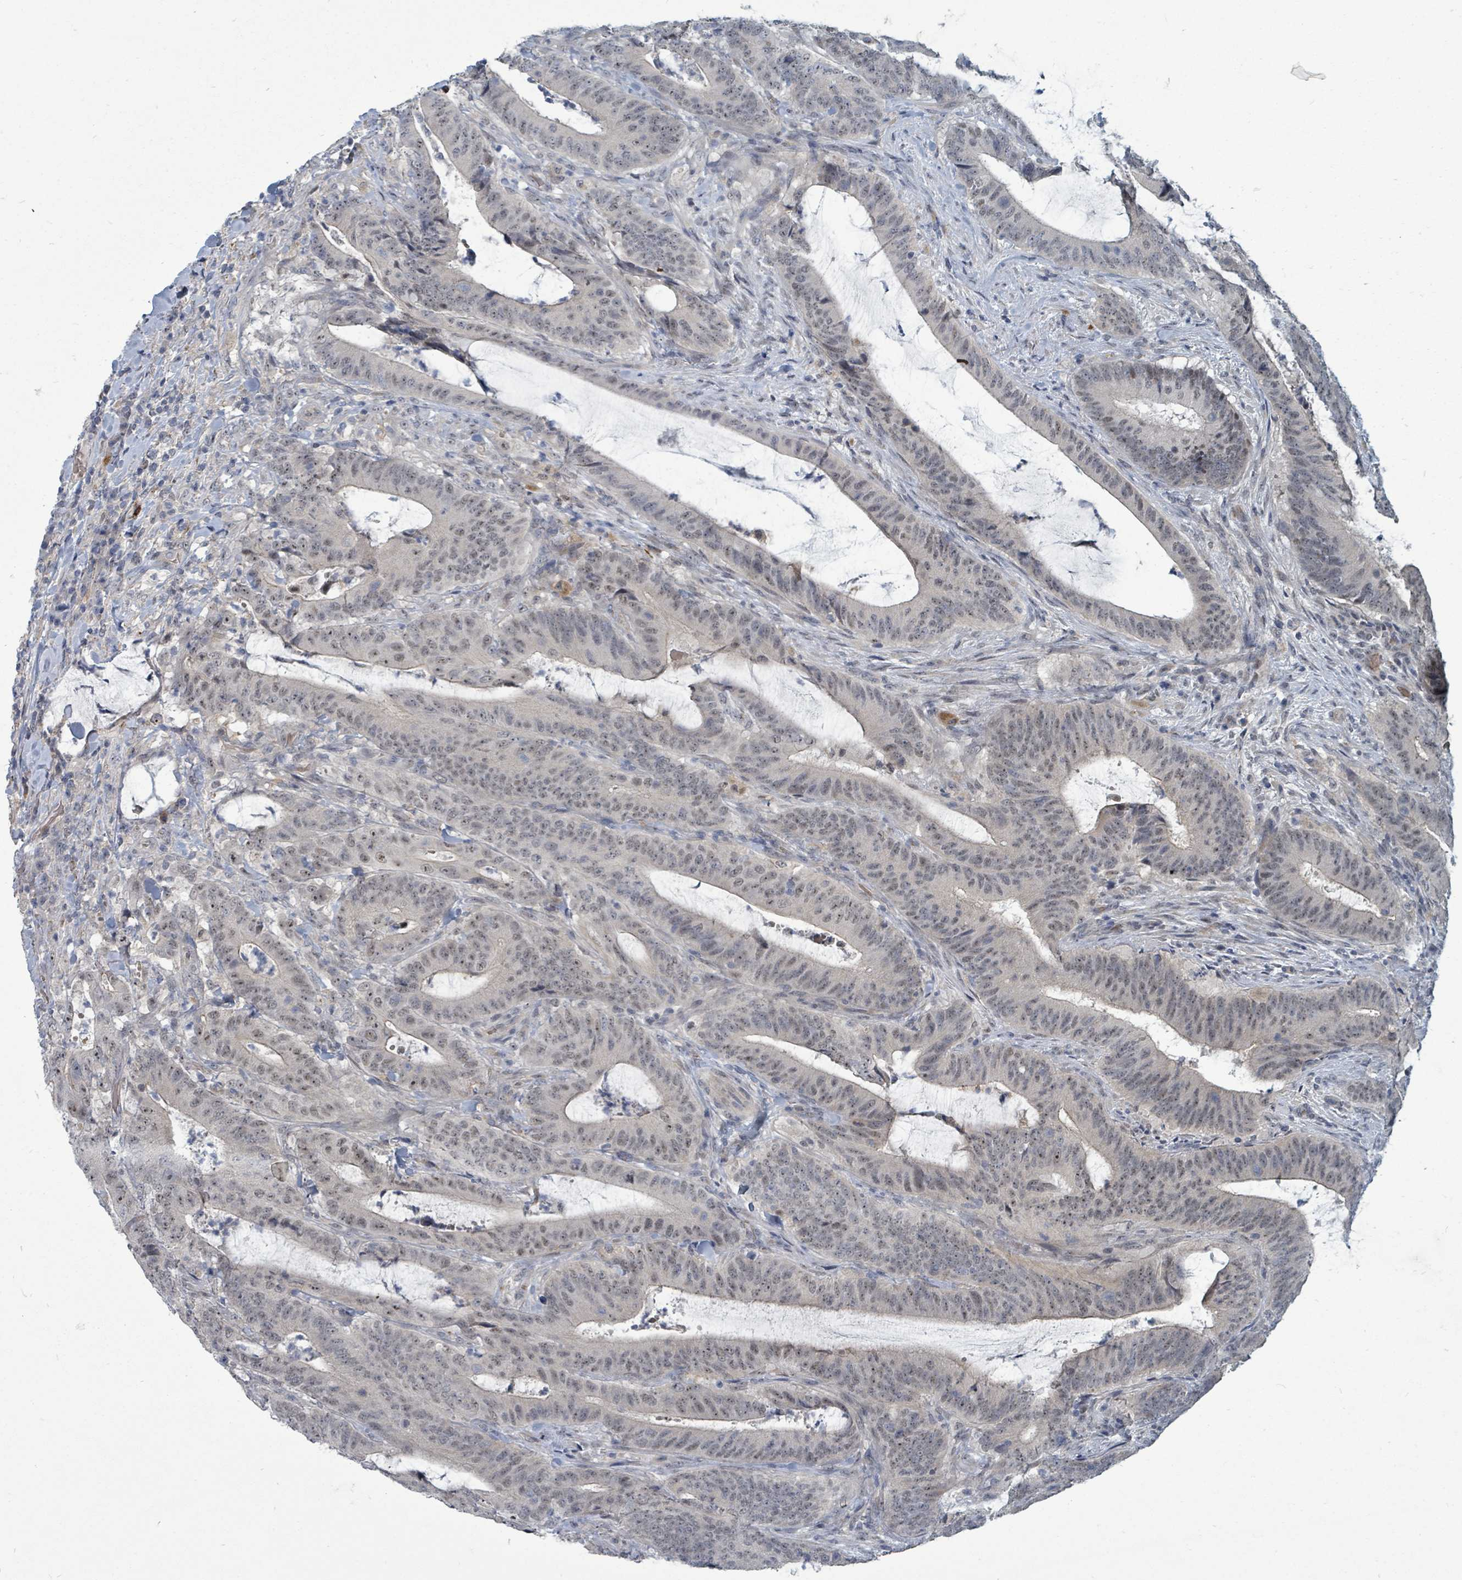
{"staining": {"intensity": "moderate", "quantity": "25%-75%", "location": "nuclear"}, "tissue": "colorectal cancer", "cell_type": "Tumor cells", "image_type": "cancer", "snomed": [{"axis": "morphology", "description": "Adenocarcinoma, NOS"}, {"axis": "topography", "description": "Colon"}], "caption": "Protein analysis of colorectal adenocarcinoma tissue shows moderate nuclear expression in about 25%-75% of tumor cells. The staining was performed using DAB, with brown indicating positive protein expression. Nuclei are stained blue with hematoxylin.", "gene": "TRDMT1", "patient": {"sex": "female", "age": 43}}